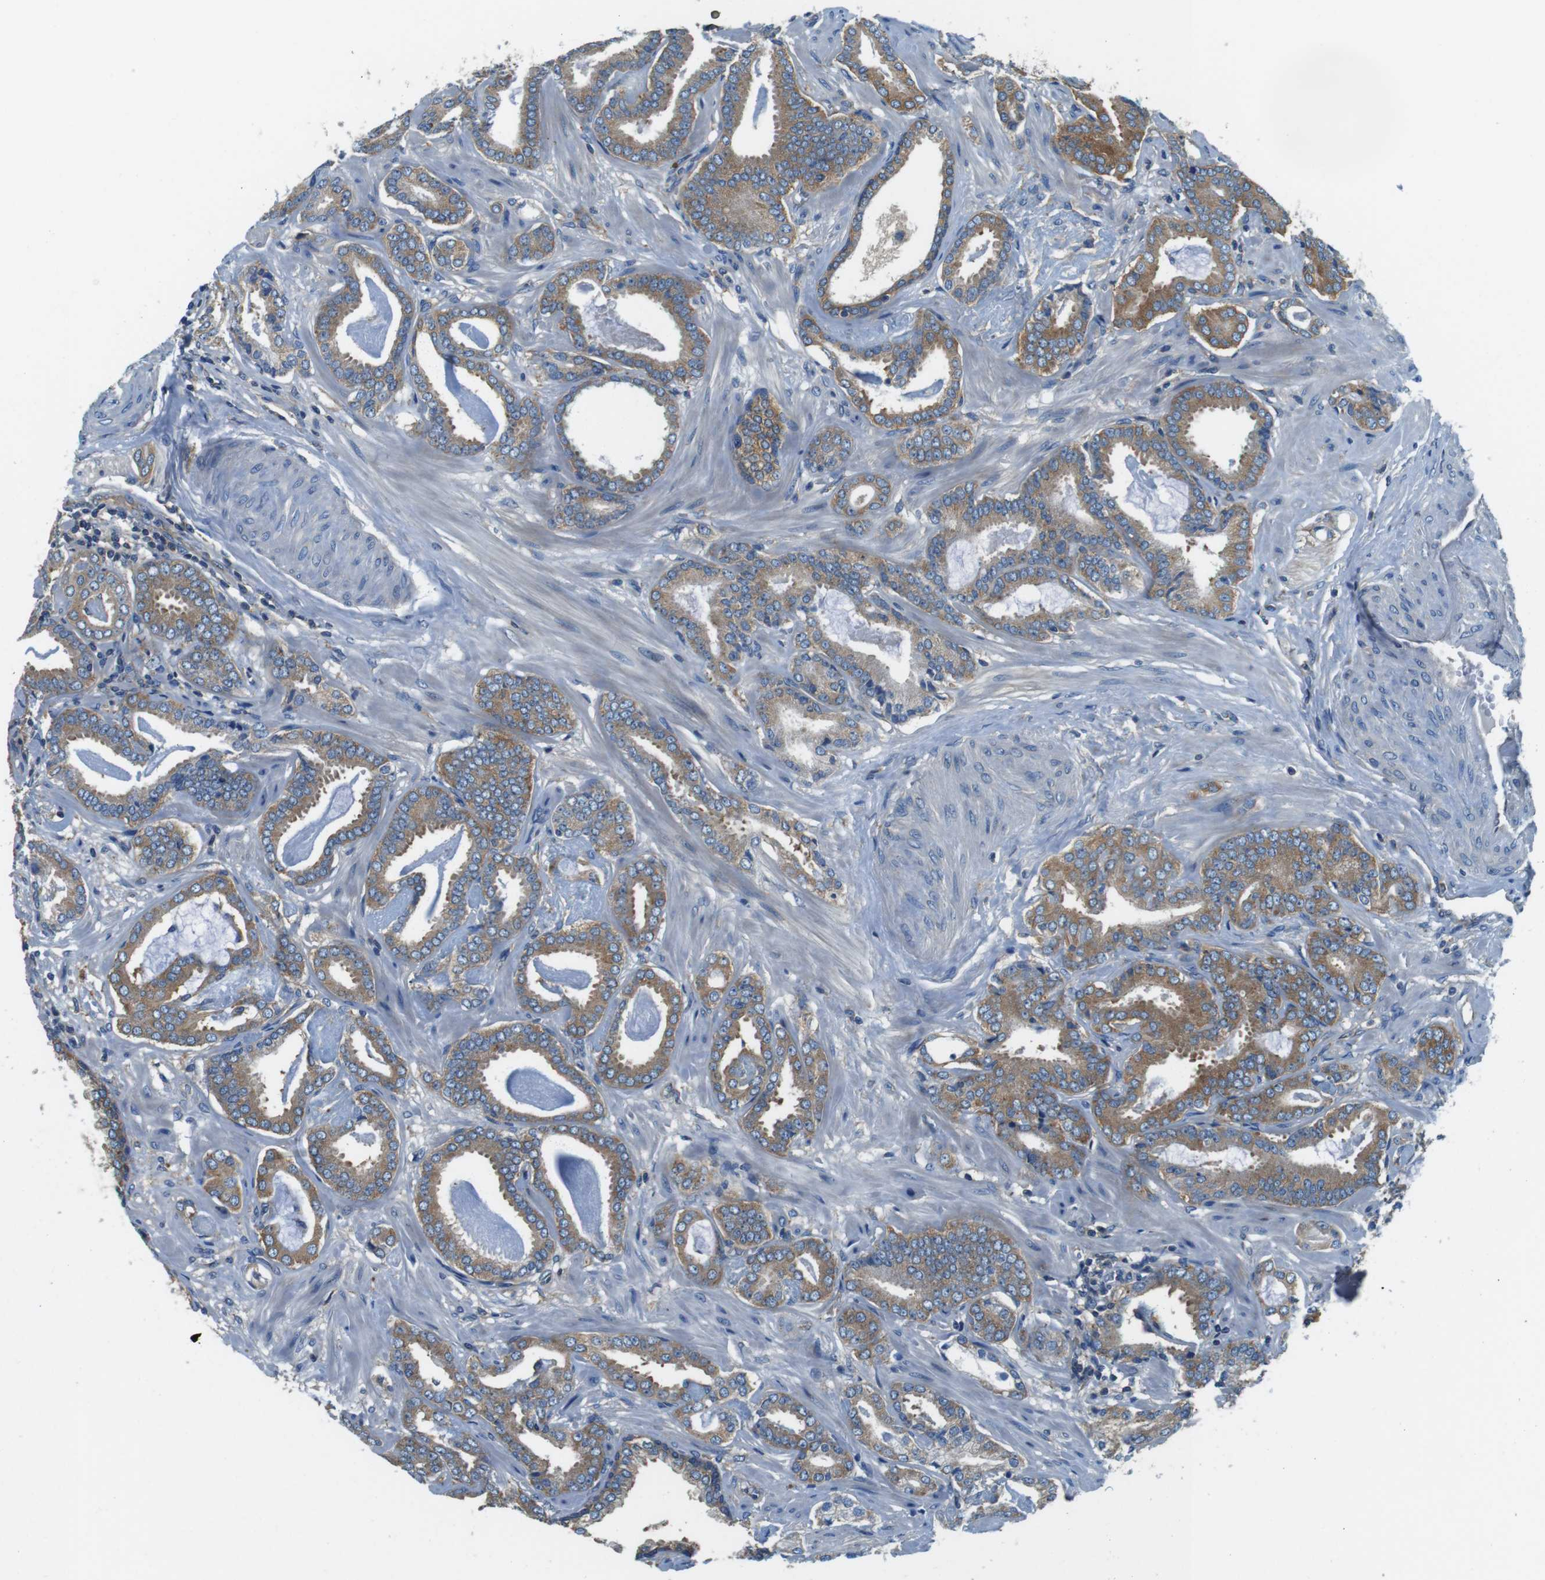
{"staining": {"intensity": "weak", "quantity": ">75%", "location": "cytoplasmic/membranous"}, "tissue": "prostate cancer", "cell_type": "Tumor cells", "image_type": "cancer", "snomed": [{"axis": "morphology", "description": "Adenocarcinoma, Low grade"}, {"axis": "topography", "description": "Prostate"}], "caption": "An immunohistochemistry histopathology image of tumor tissue is shown. Protein staining in brown shows weak cytoplasmic/membranous positivity in low-grade adenocarcinoma (prostate) within tumor cells. Using DAB (3,3'-diaminobenzidine) (brown) and hematoxylin (blue) stains, captured at high magnification using brightfield microscopy.", "gene": "DENND4C", "patient": {"sex": "male", "age": 53}}